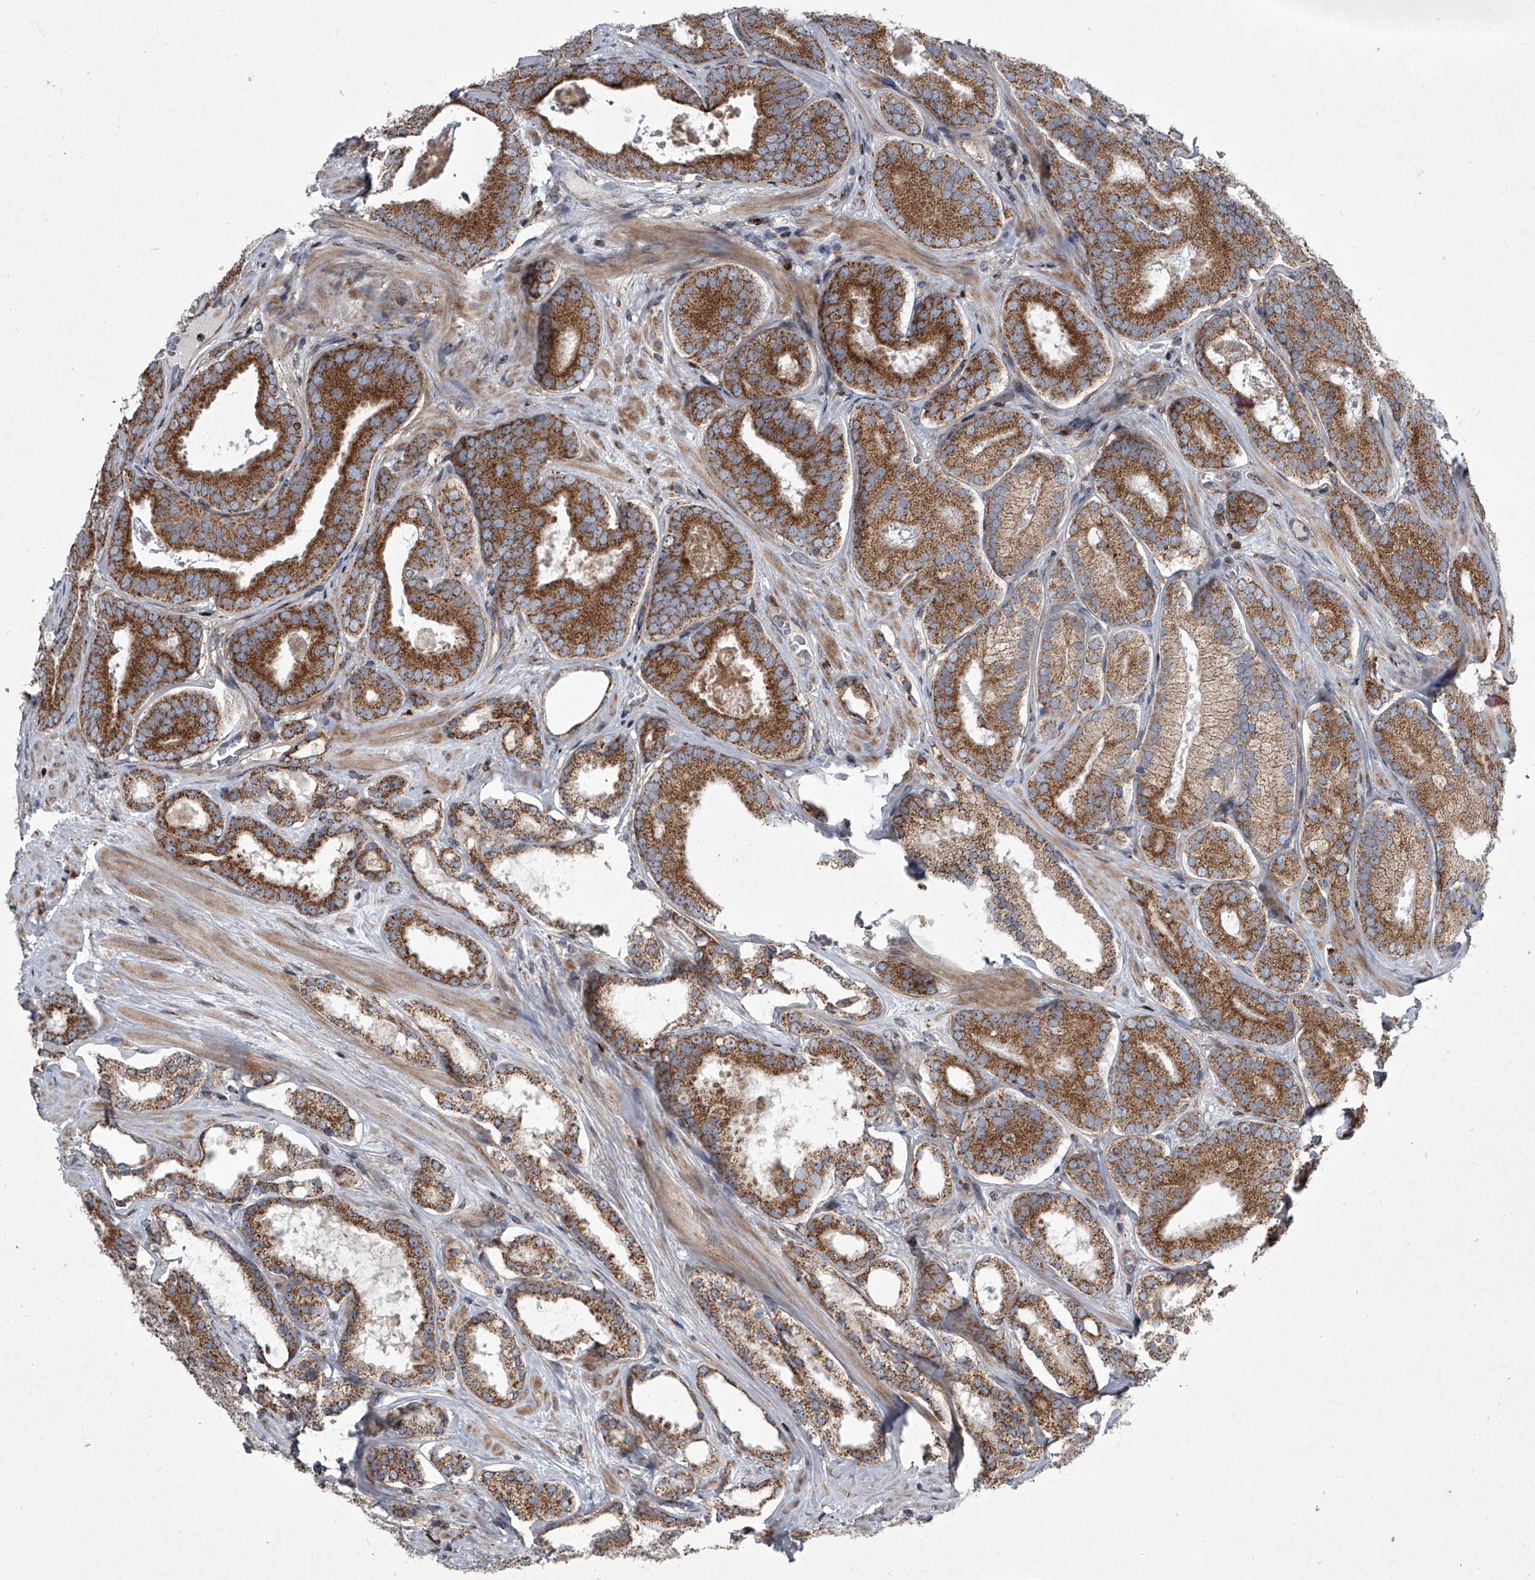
{"staining": {"intensity": "strong", "quantity": ">75%", "location": "cytoplasmic/membranous"}, "tissue": "prostate cancer", "cell_type": "Tumor cells", "image_type": "cancer", "snomed": [{"axis": "morphology", "description": "Adenocarcinoma, High grade"}, {"axis": "topography", "description": "Prostate"}], "caption": "Immunohistochemistry (IHC) photomicrograph of neoplastic tissue: human prostate adenocarcinoma (high-grade) stained using immunohistochemistry (IHC) exhibits high levels of strong protein expression localized specifically in the cytoplasmic/membranous of tumor cells, appearing as a cytoplasmic/membranous brown color.", "gene": "STRADA", "patient": {"sex": "male", "age": 60}}